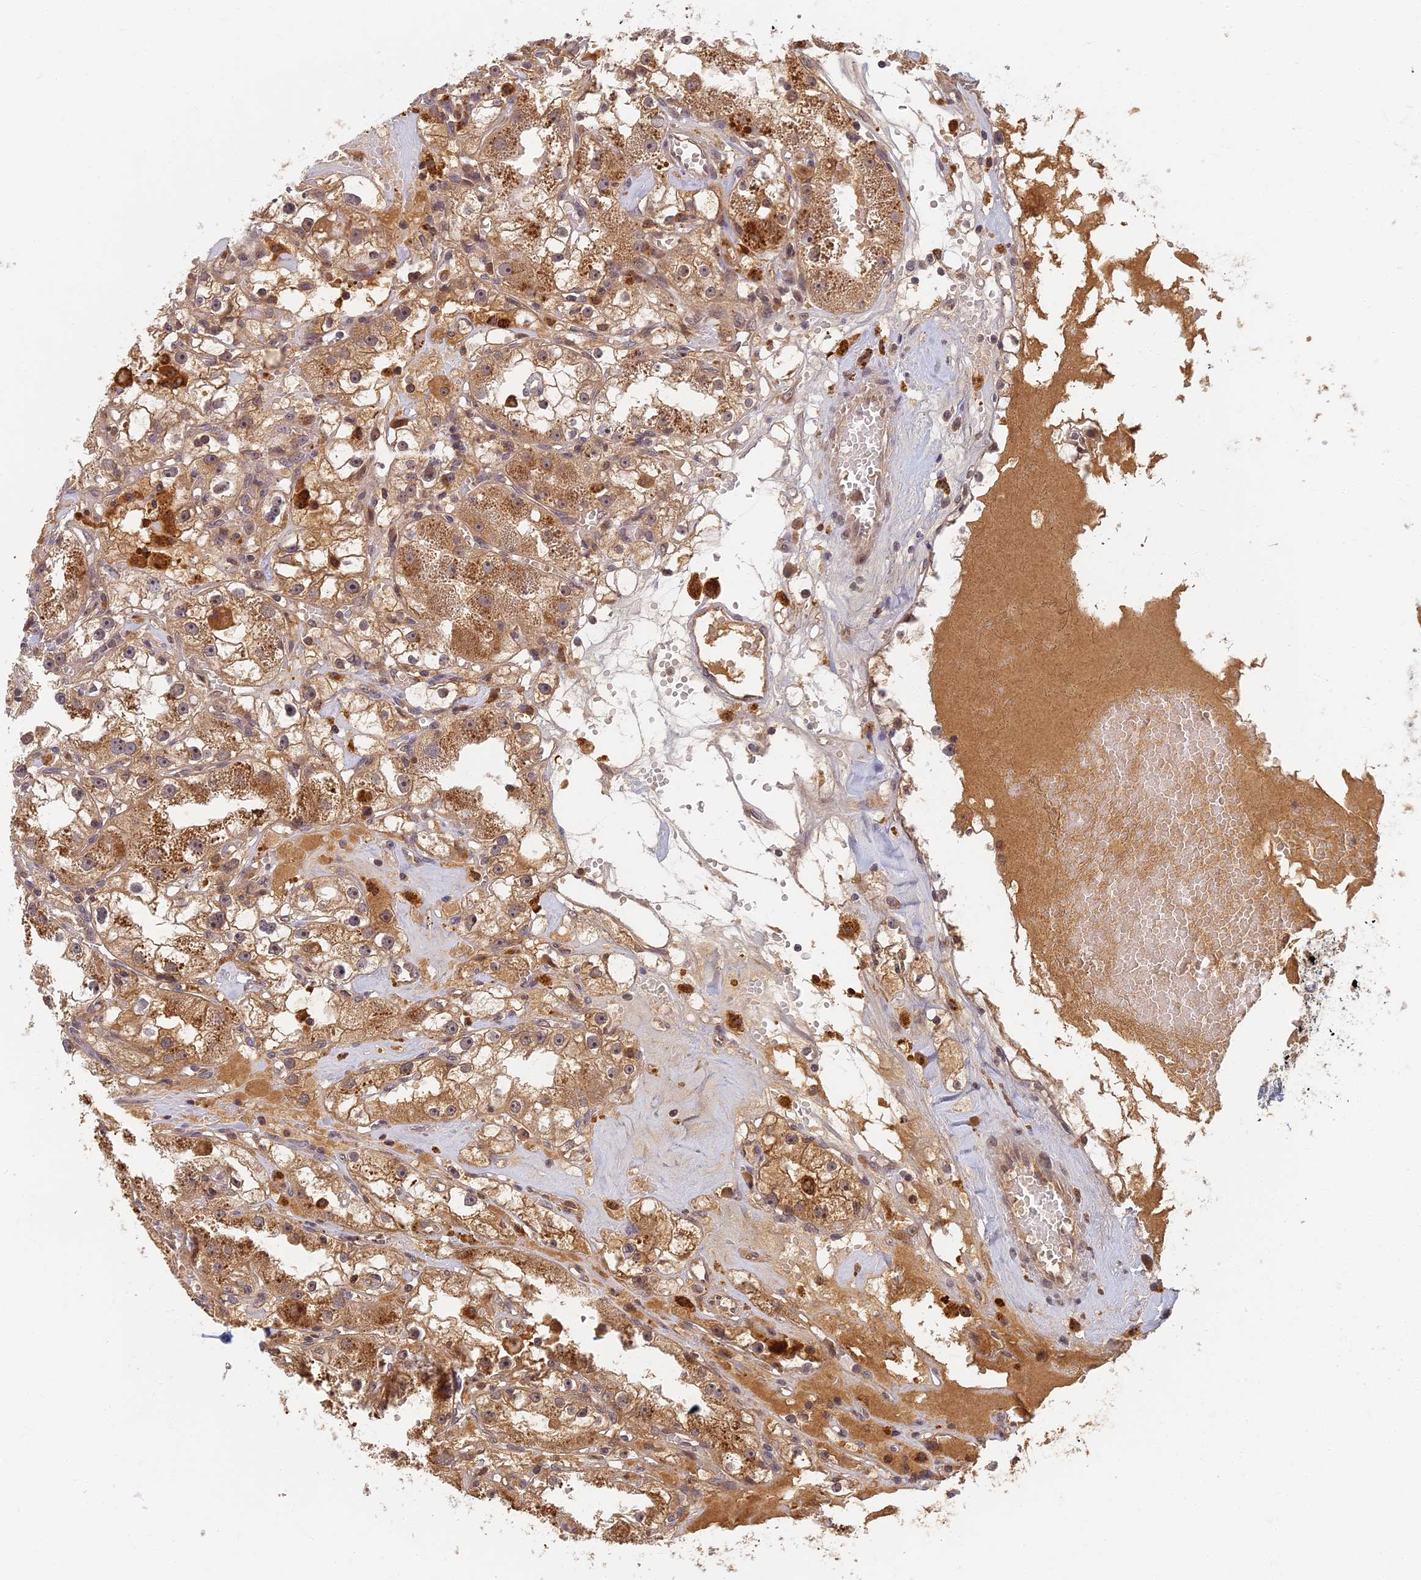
{"staining": {"intensity": "moderate", "quantity": ">75%", "location": "cytoplasmic/membranous"}, "tissue": "renal cancer", "cell_type": "Tumor cells", "image_type": "cancer", "snomed": [{"axis": "morphology", "description": "Adenocarcinoma, NOS"}, {"axis": "topography", "description": "Kidney"}], "caption": "Immunohistochemistry of adenocarcinoma (renal) shows medium levels of moderate cytoplasmic/membranous positivity in about >75% of tumor cells.", "gene": "RGL3", "patient": {"sex": "male", "age": 56}}